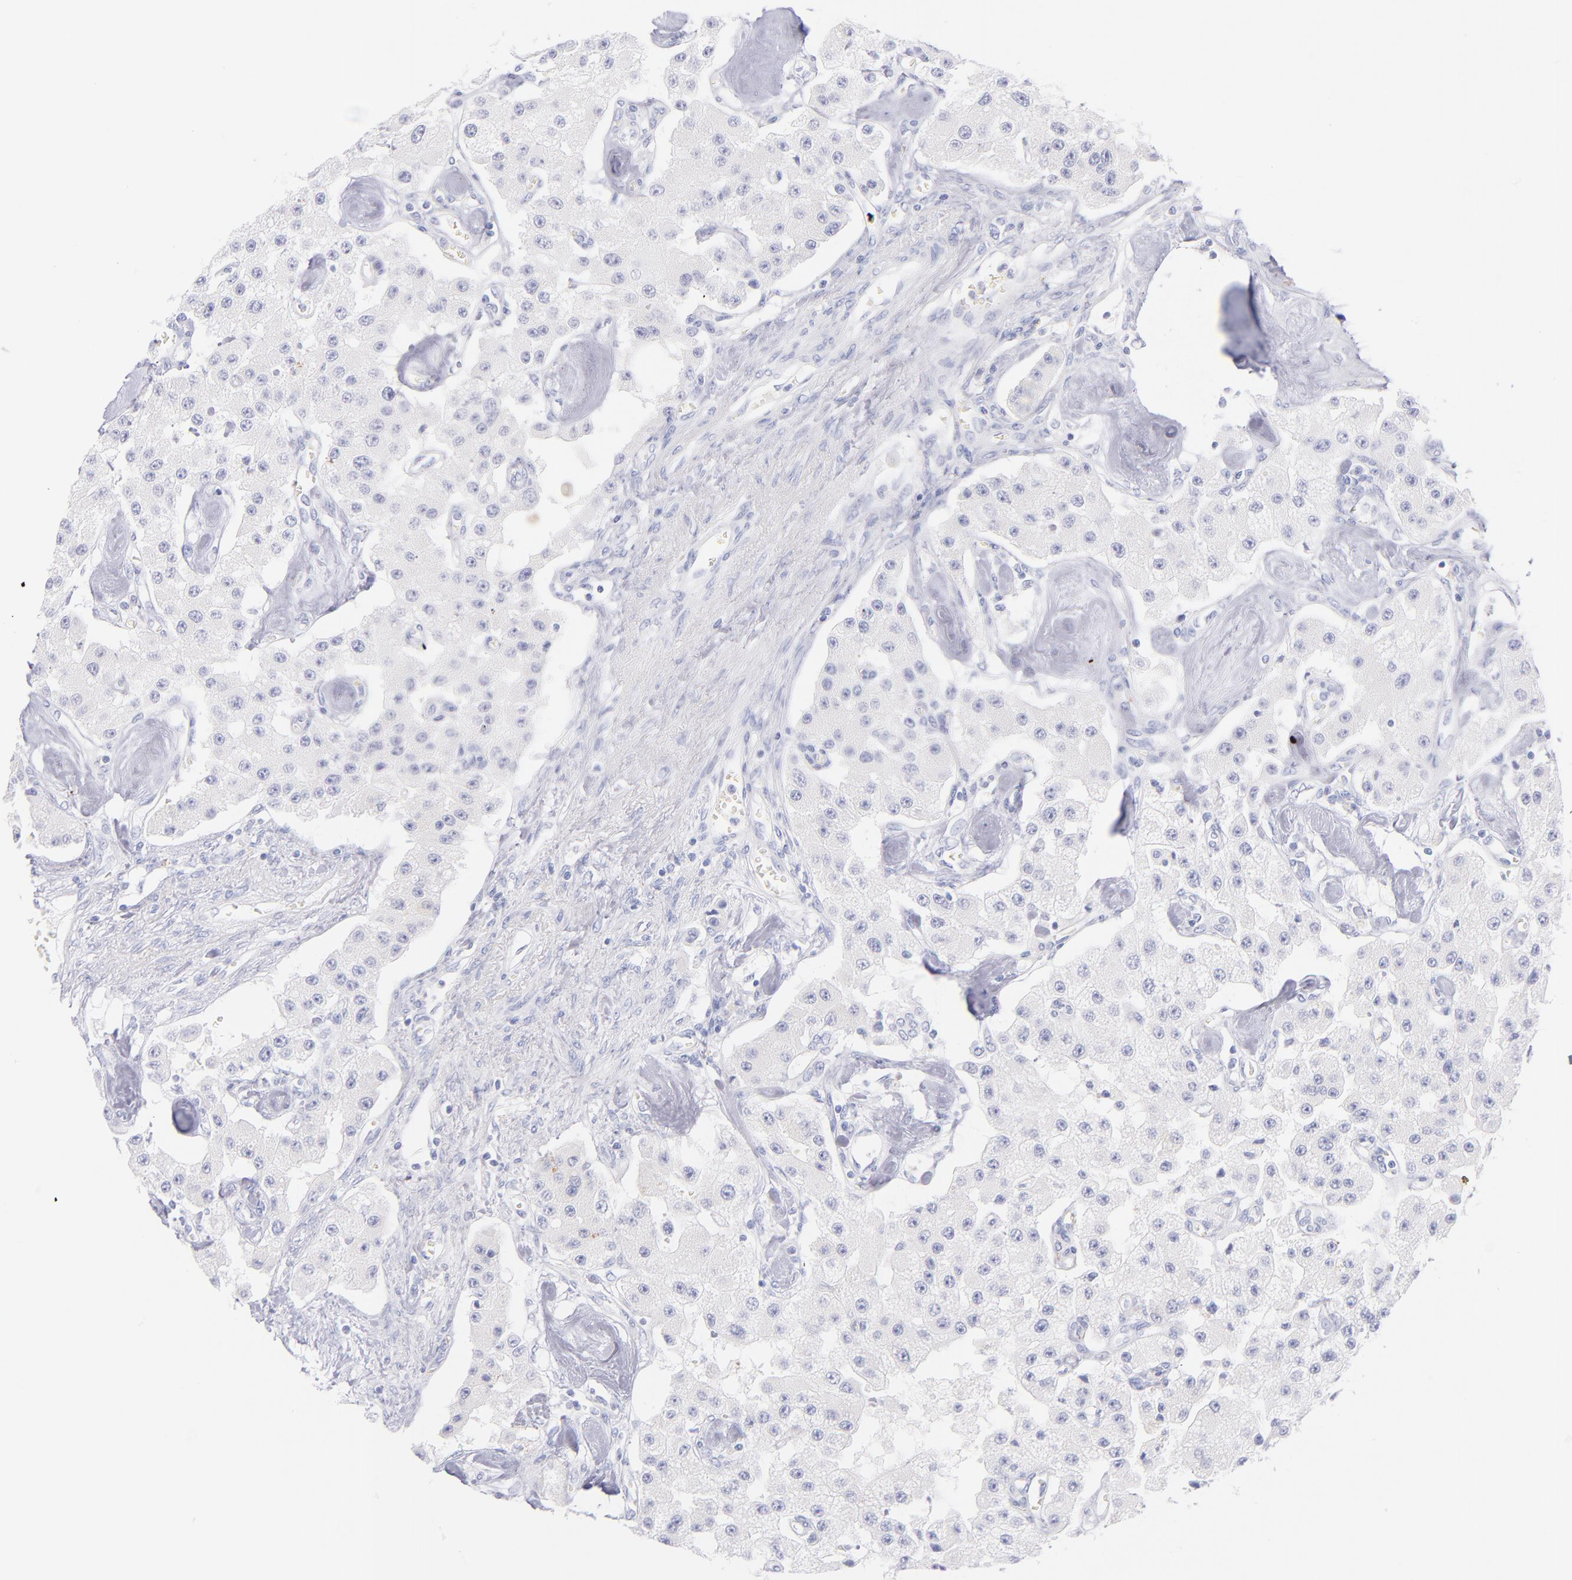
{"staining": {"intensity": "negative", "quantity": "none", "location": "none"}, "tissue": "carcinoid", "cell_type": "Tumor cells", "image_type": "cancer", "snomed": [{"axis": "morphology", "description": "Carcinoid, malignant, NOS"}, {"axis": "topography", "description": "Pancreas"}], "caption": "A histopathology image of carcinoid stained for a protein reveals no brown staining in tumor cells. The staining is performed using DAB (3,3'-diaminobenzidine) brown chromogen with nuclei counter-stained in using hematoxylin.", "gene": "HP", "patient": {"sex": "male", "age": 41}}